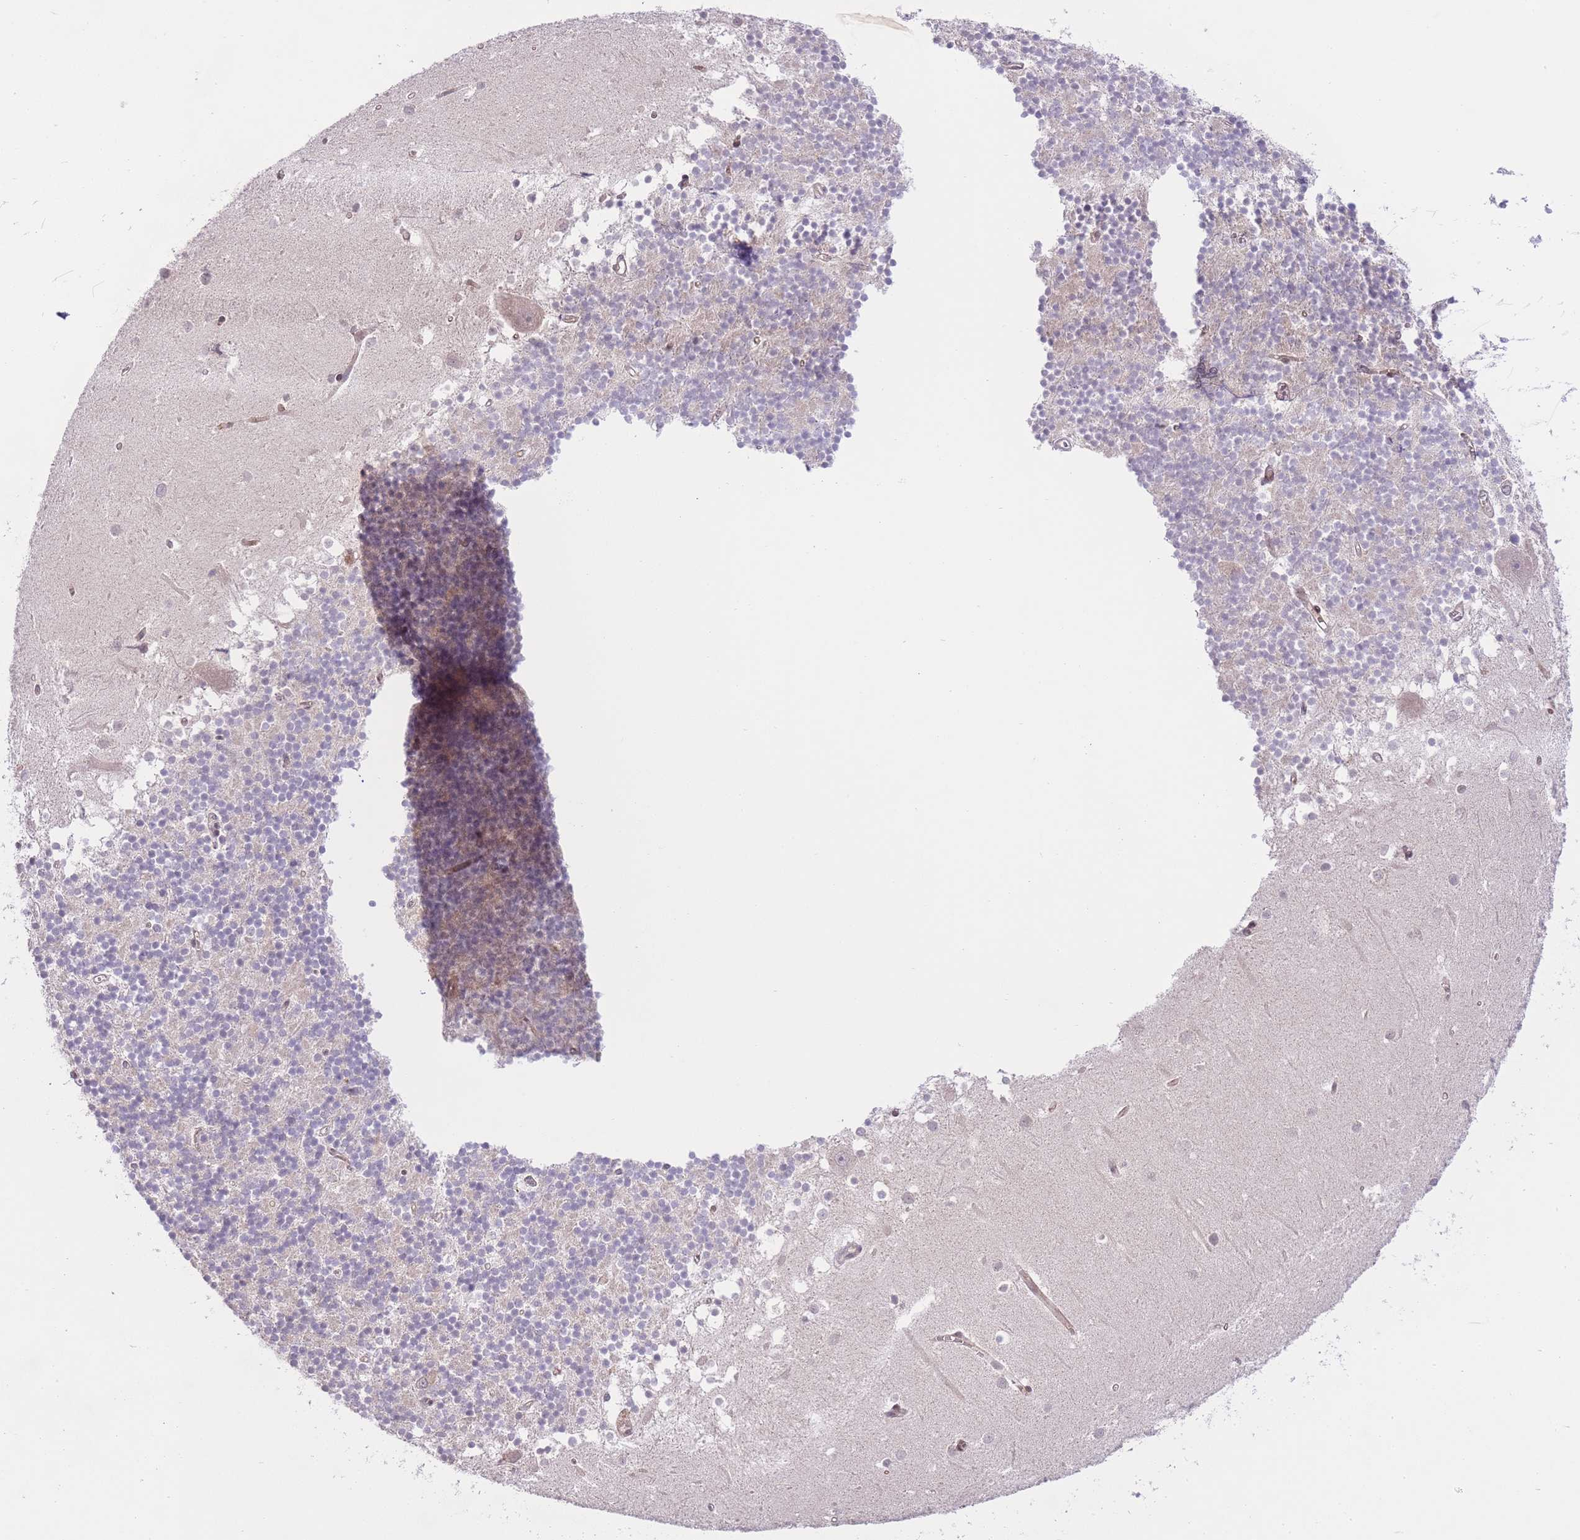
{"staining": {"intensity": "negative", "quantity": "none", "location": "none"}, "tissue": "cerebellum", "cell_type": "Cells in granular layer", "image_type": "normal", "snomed": [{"axis": "morphology", "description": "Normal tissue, NOS"}, {"axis": "topography", "description": "Cerebellum"}], "caption": "This is an immunohistochemistry (IHC) micrograph of normal human cerebellum. There is no expression in cells in granular layer.", "gene": "TMED3", "patient": {"sex": "male", "age": 54}}